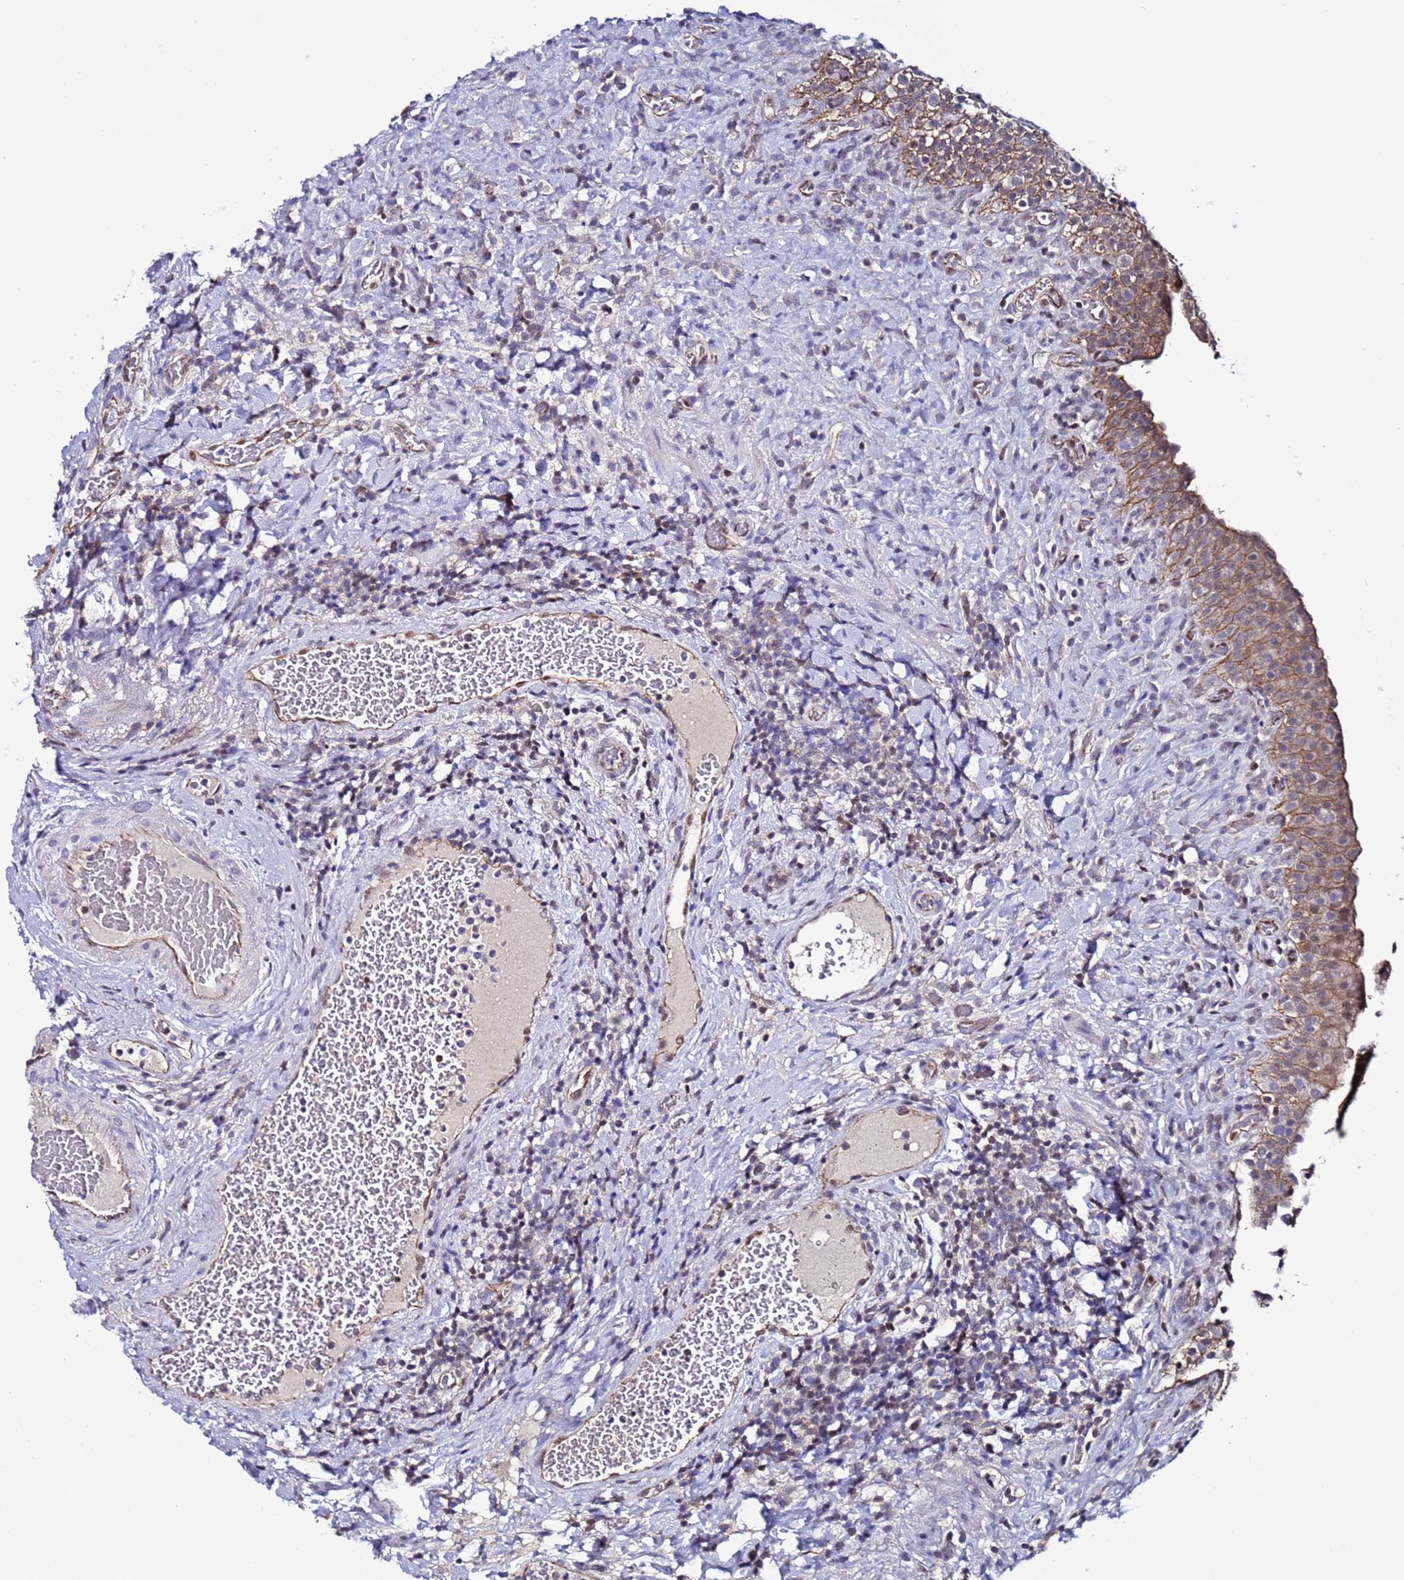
{"staining": {"intensity": "moderate", "quantity": ">75%", "location": "cytoplasmic/membranous,nuclear"}, "tissue": "urinary bladder", "cell_type": "Urothelial cells", "image_type": "normal", "snomed": [{"axis": "morphology", "description": "Normal tissue, NOS"}, {"axis": "morphology", "description": "Urothelial carcinoma, High grade"}, {"axis": "topography", "description": "Urinary bladder"}], "caption": "Urothelial cells show moderate cytoplasmic/membranous,nuclear positivity in approximately >75% of cells in normal urinary bladder.", "gene": "TENM3", "patient": {"sex": "female", "age": 60}}